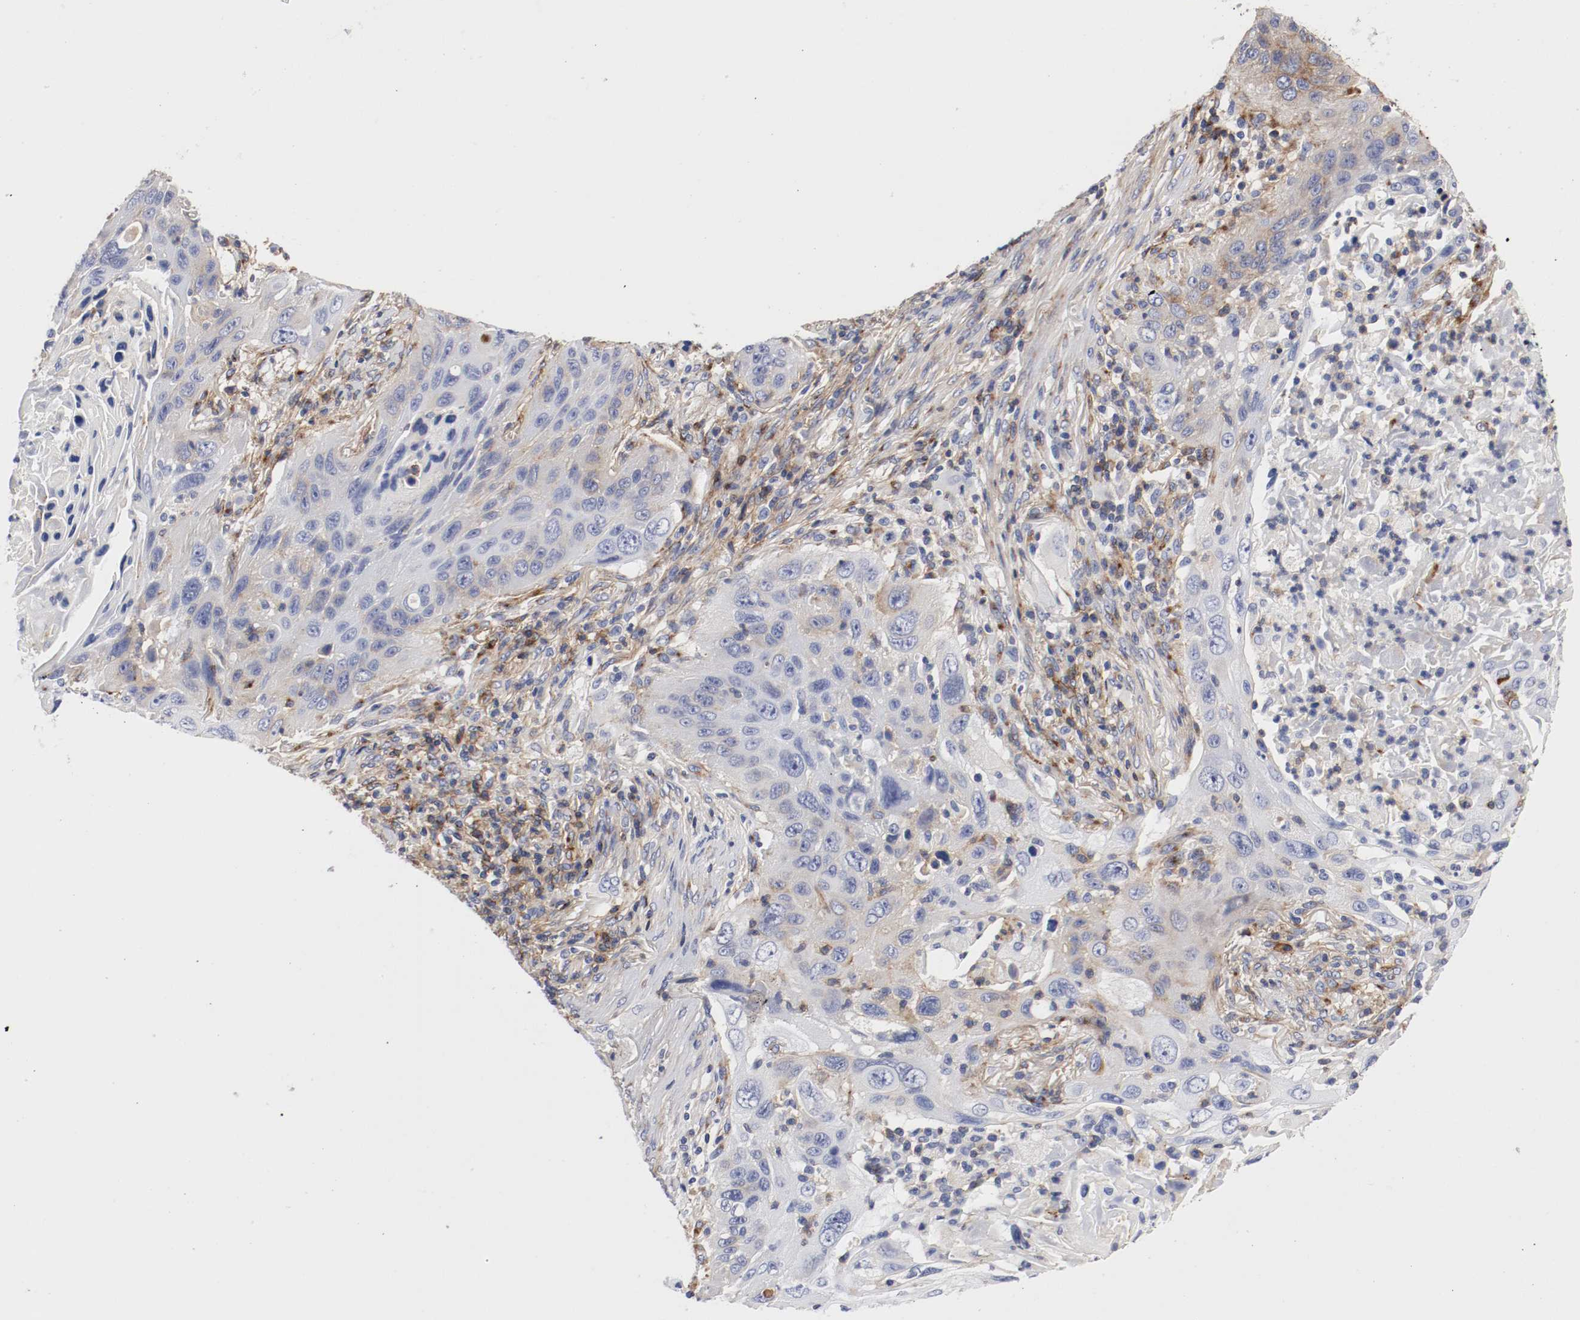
{"staining": {"intensity": "weak", "quantity": "<25%", "location": "cytoplasmic/membranous"}, "tissue": "lung cancer", "cell_type": "Tumor cells", "image_type": "cancer", "snomed": [{"axis": "morphology", "description": "Squamous cell carcinoma, NOS"}, {"axis": "topography", "description": "Lung"}], "caption": "Immunohistochemistry histopathology image of human lung squamous cell carcinoma stained for a protein (brown), which displays no positivity in tumor cells. (DAB (3,3'-diaminobenzidine) immunohistochemistry (IHC) with hematoxylin counter stain).", "gene": "IFITM1", "patient": {"sex": "female", "age": 67}}